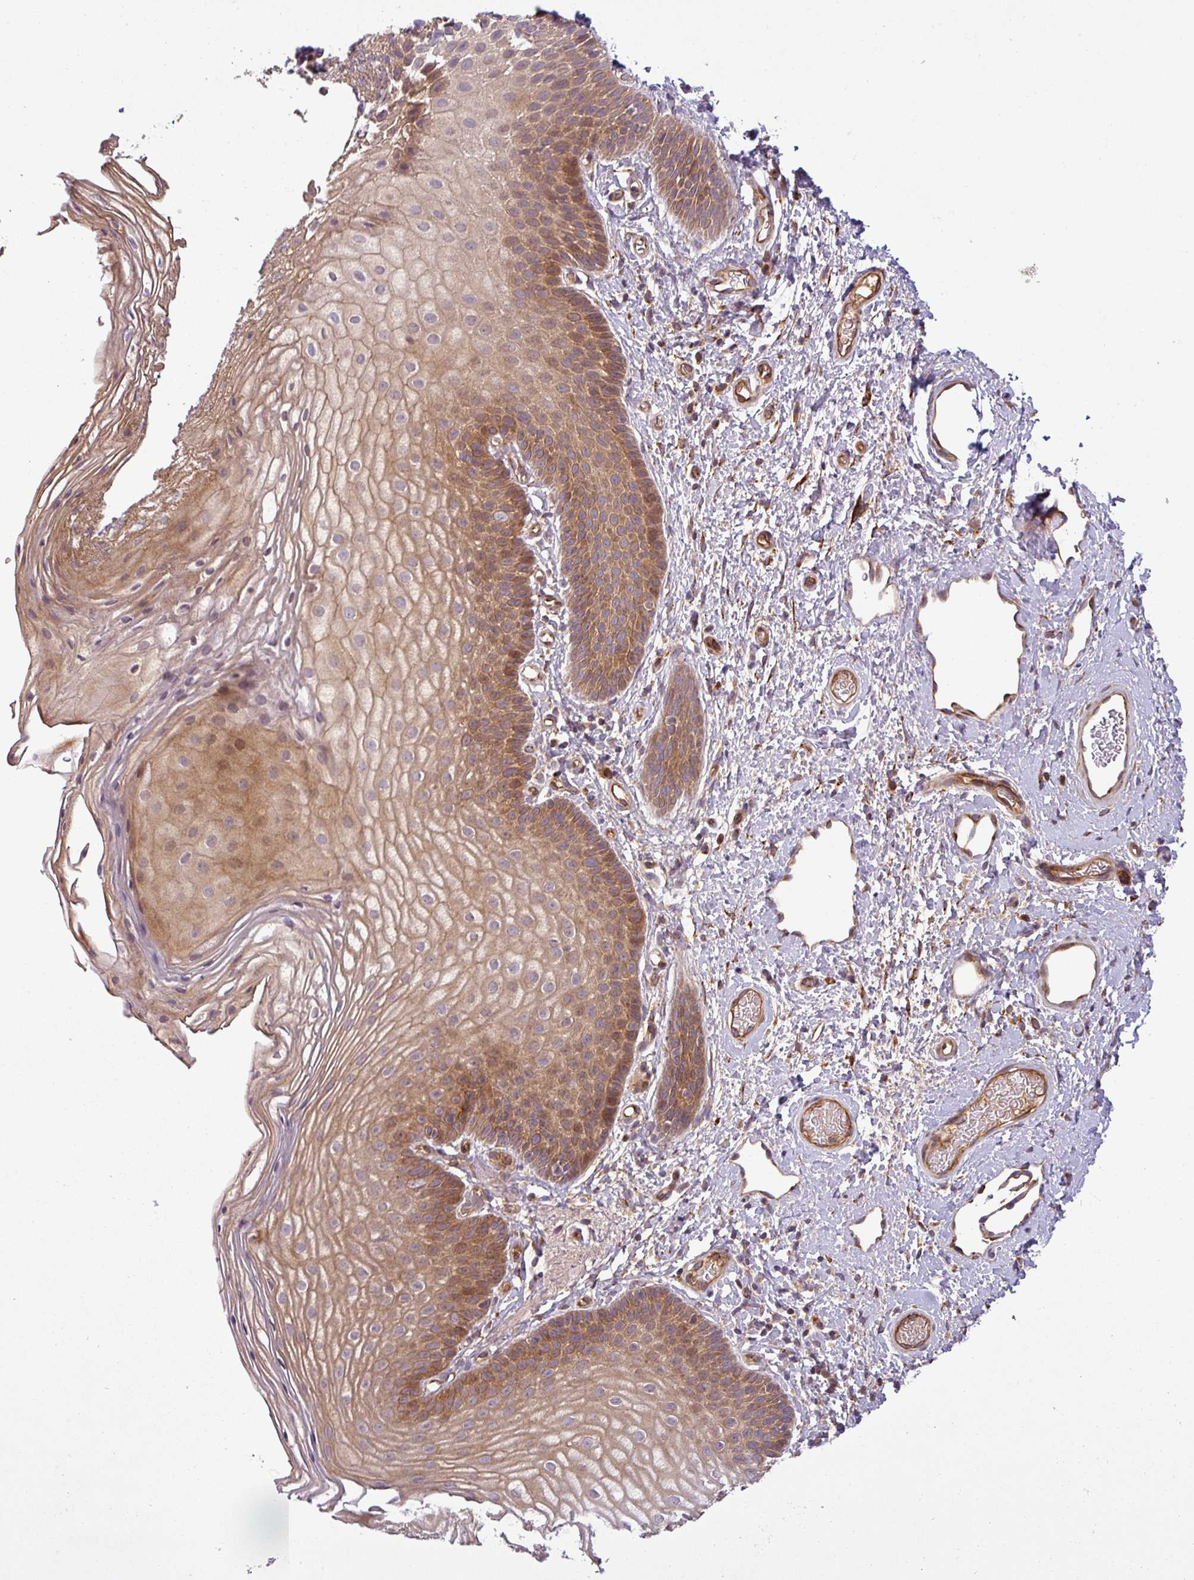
{"staining": {"intensity": "strong", "quantity": "25%-75%", "location": "cytoplasmic/membranous"}, "tissue": "skin", "cell_type": "Epidermal cells", "image_type": "normal", "snomed": [{"axis": "morphology", "description": "Normal tissue, NOS"}, {"axis": "topography", "description": "Anal"}], "caption": "High-power microscopy captured an immunohistochemistry (IHC) histopathology image of normal skin, revealing strong cytoplasmic/membranous staining in about 25%-75% of epidermal cells.", "gene": "ART1", "patient": {"sex": "female", "age": 40}}